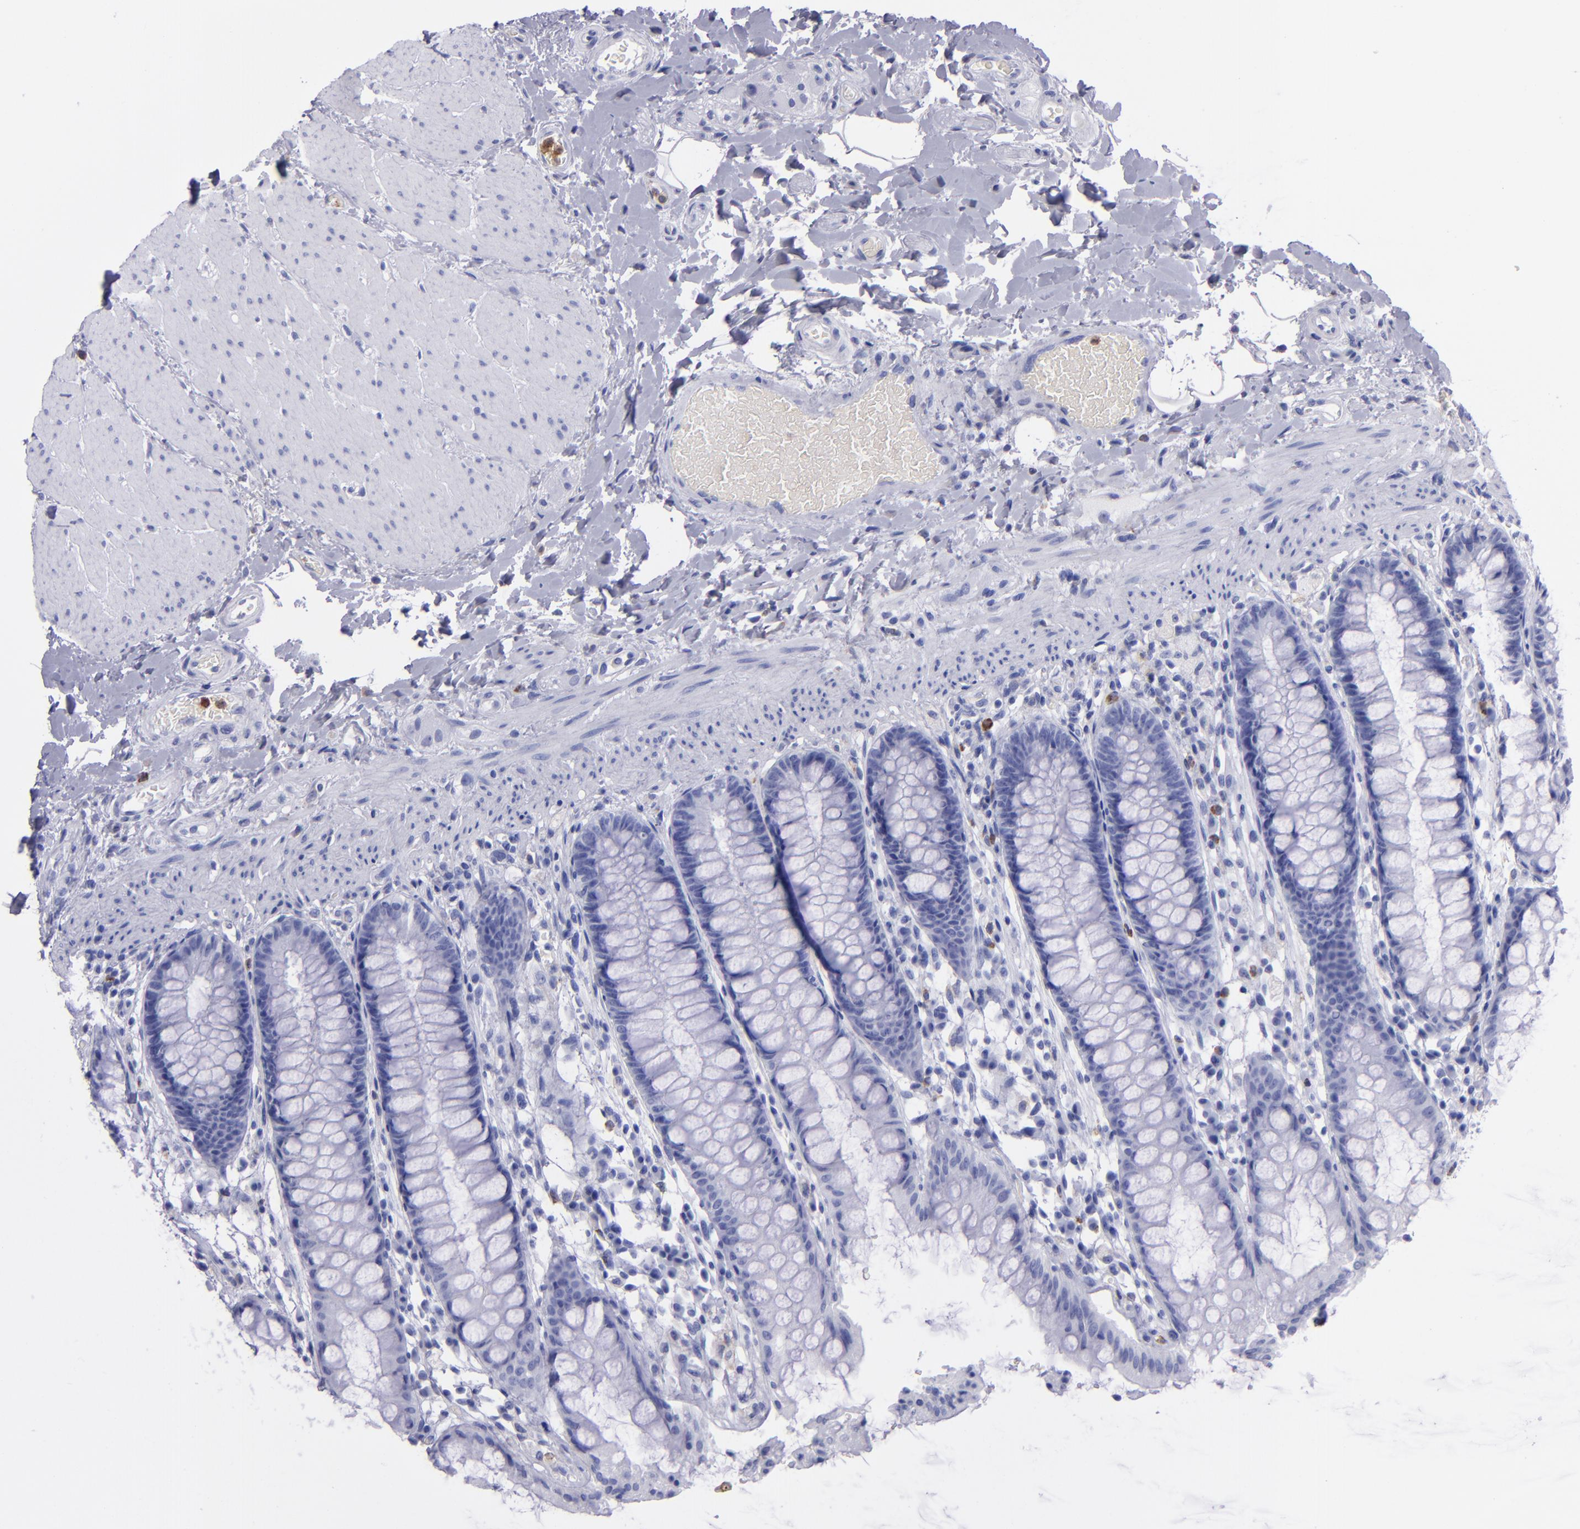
{"staining": {"intensity": "negative", "quantity": "none", "location": "none"}, "tissue": "rectum", "cell_type": "Glandular cells", "image_type": "normal", "snomed": [{"axis": "morphology", "description": "Normal tissue, NOS"}, {"axis": "topography", "description": "Rectum"}], "caption": "This is an IHC image of benign human rectum. There is no expression in glandular cells.", "gene": "CR1", "patient": {"sex": "female", "age": 46}}